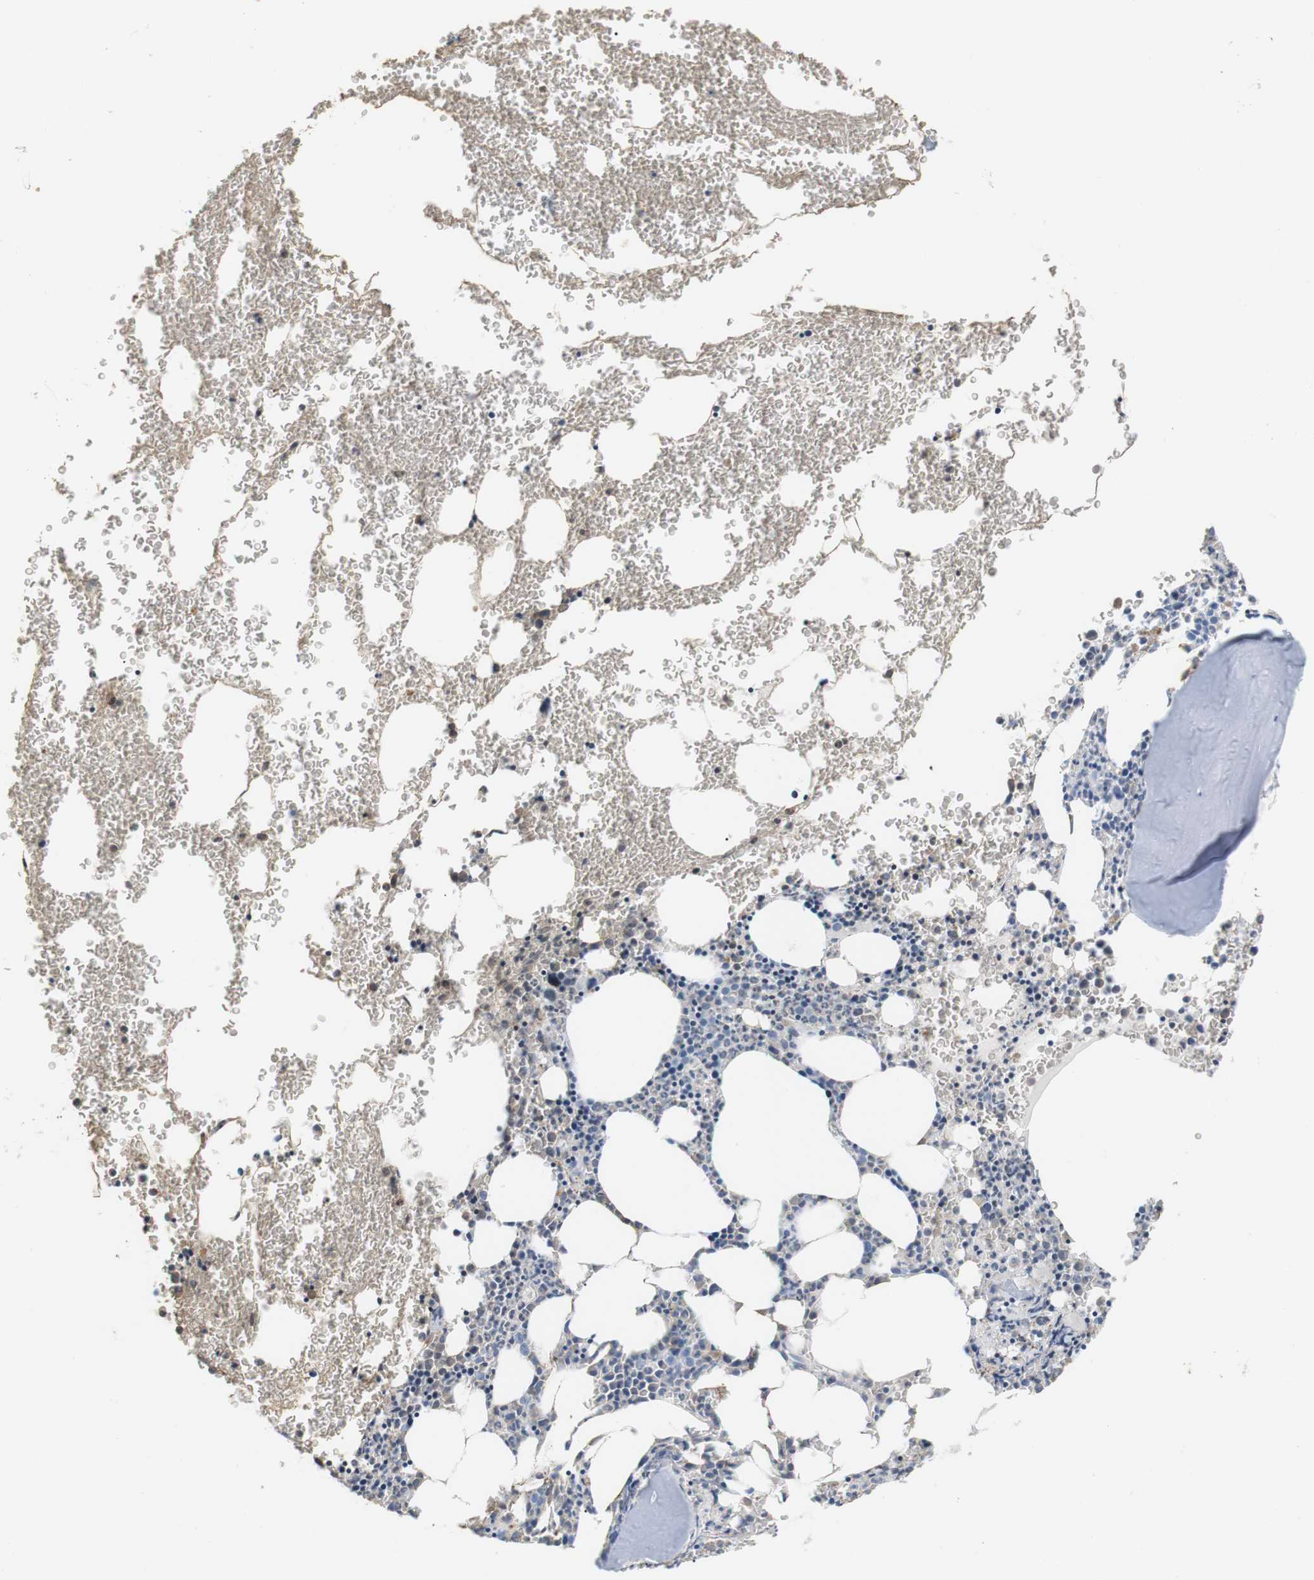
{"staining": {"intensity": "moderate", "quantity": "<25%", "location": "cytoplasmic/membranous"}, "tissue": "bone marrow", "cell_type": "Hematopoietic cells", "image_type": "normal", "snomed": [{"axis": "morphology", "description": "Normal tissue, NOS"}, {"axis": "morphology", "description": "Inflammation, NOS"}, {"axis": "topography", "description": "Bone marrow"}], "caption": "Protein analysis of normal bone marrow shows moderate cytoplasmic/membranous positivity in about <25% of hematopoietic cells. (brown staining indicates protein expression, while blue staining denotes nuclei).", "gene": "CD300E", "patient": {"sex": "female", "age": 56}}